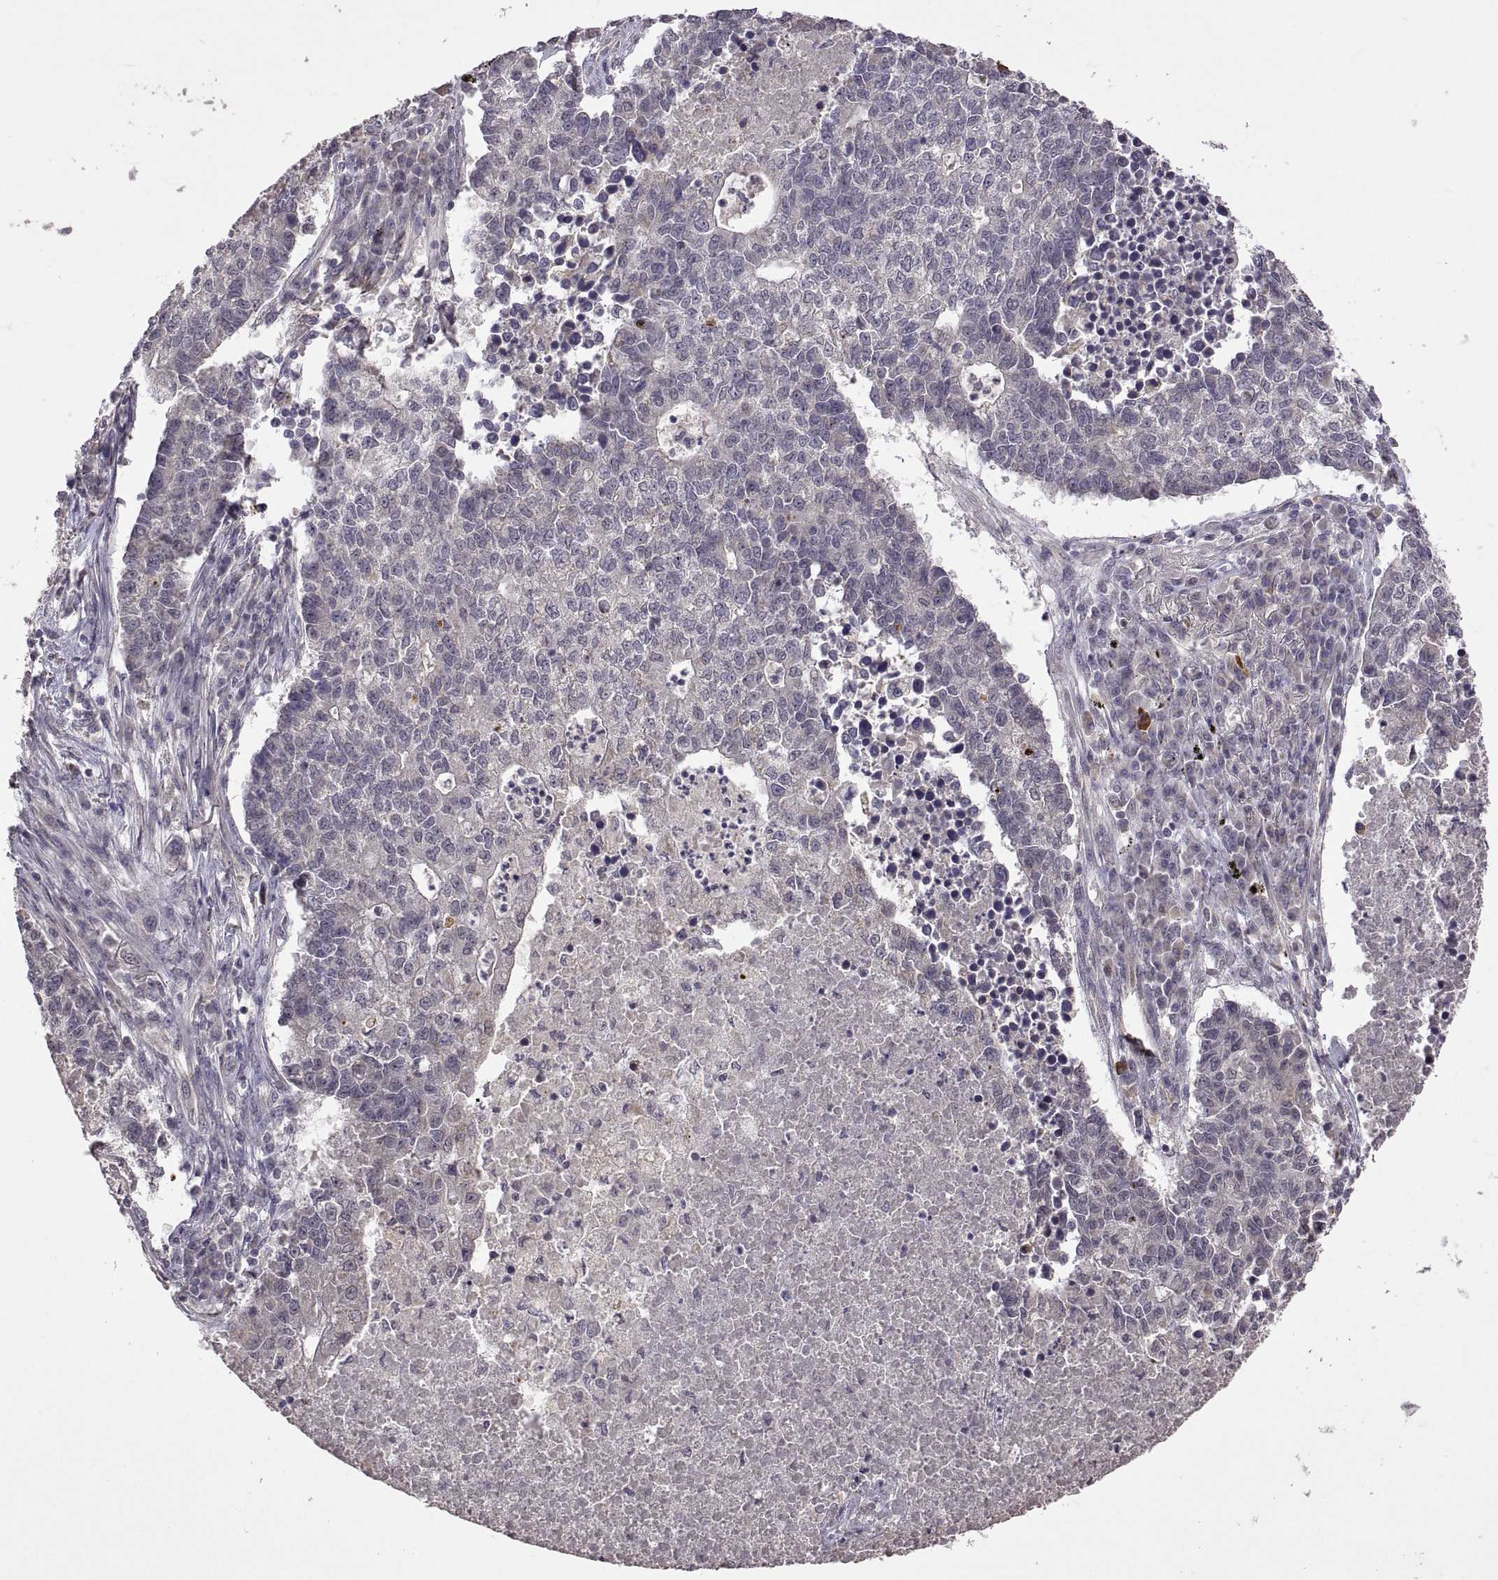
{"staining": {"intensity": "negative", "quantity": "none", "location": "none"}, "tissue": "lung cancer", "cell_type": "Tumor cells", "image_type": "cancer", "snomed": [{"axis": "morphology", "description": "Adenocarcinoma, NOS"}, {"axis": "topography", "description": "Lung"}], "caption": "DAB immunohistochemical staining of human adenocarcinoma (lung) reveals no significant positivity in tumor cells. (DAB (3,3'-diaminobenzidine) immunohistochemistry visualized using brightfield microscopy, high magnification).", "gene": "LAMA1", "patient": {"sex": "male", "age": 57}}